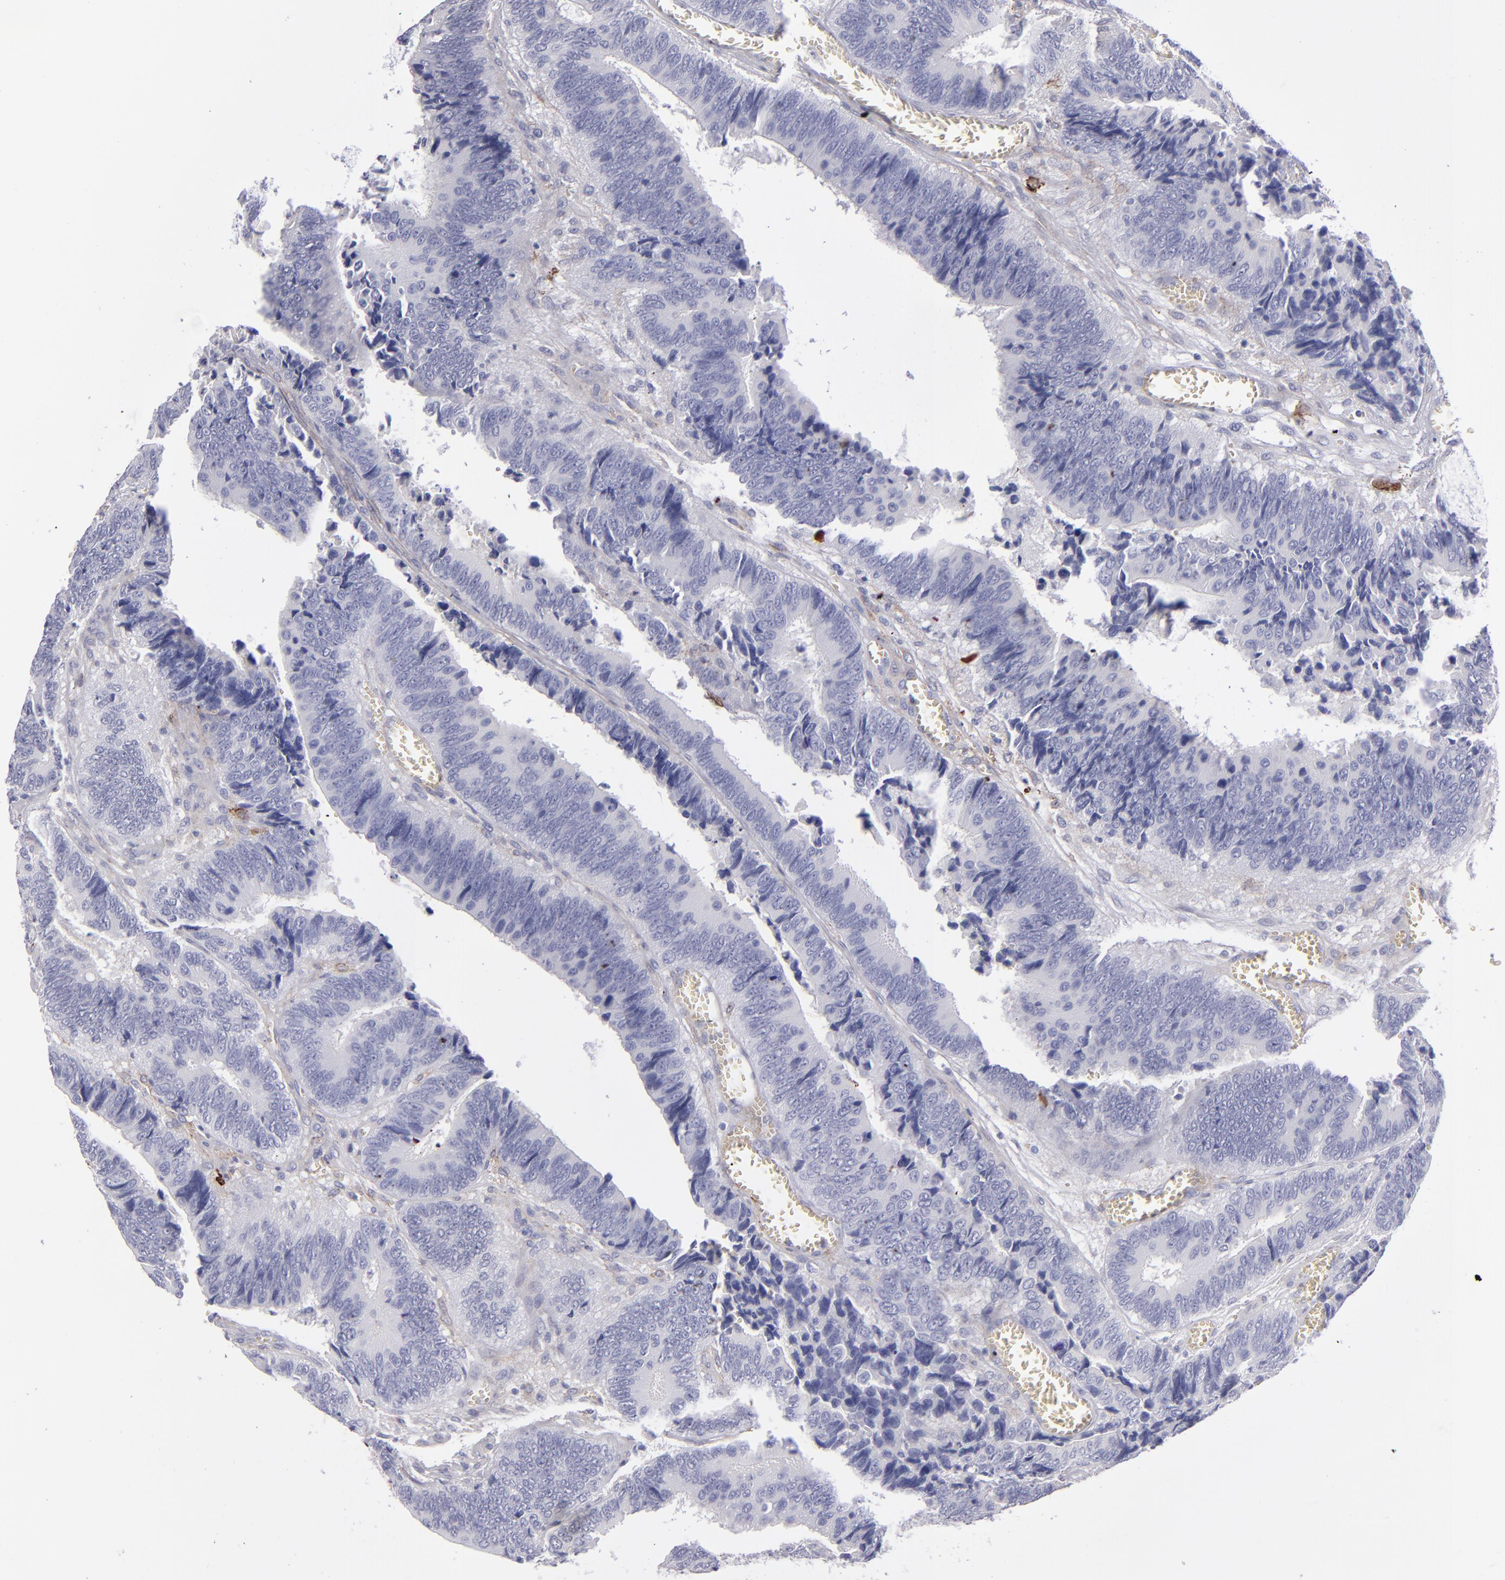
{"staining": {"intensity": "negative", "quantity": "none", "location": "none"}, "tissue": "colorectal cancer", "cell_type": "Tumor cells", "image_type": "cancer", "snomed": [{"axis": "morphology", "description": "Adenocarcinoma, NOS"}, {"axis": "topography", "description": "Colon"}], "caption": "A photomicrograph of colorectal cancer (adenocarcinoma) stained for a protein displays no brown staining in tumor cells.", "gene": "ANPEP", "patient": {"sex": "male", "age": 72}}